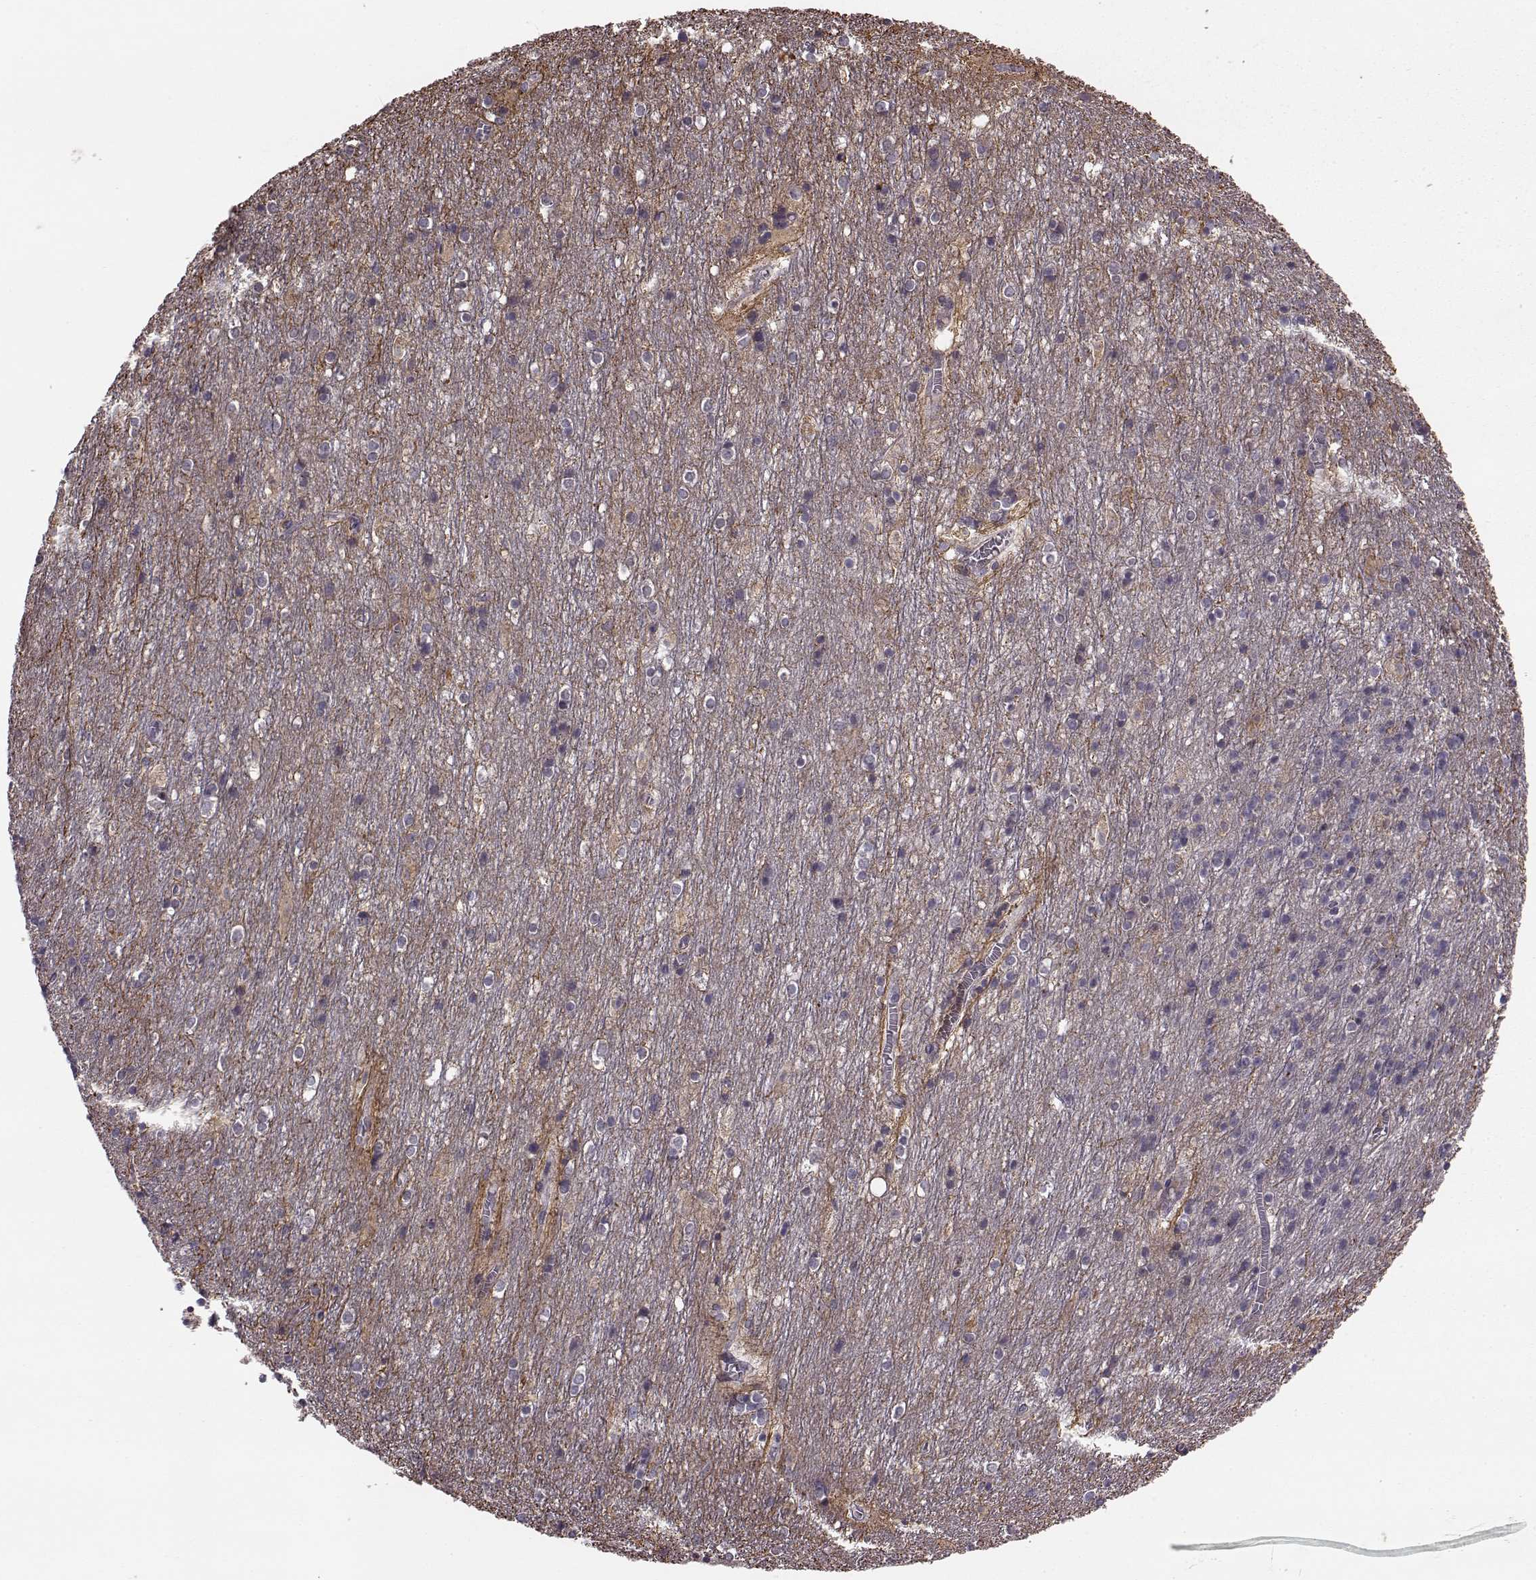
{"staining": {"intensity": "negative", "quantity": "none", "location": "none"}, "tissue": "cerebellum", "cell_type": "Cells in granular layer", "image_type": "normal", "snomed": [{"axis": "morphology", "description": "Normal tissue, NOS"}, {"axis": "topography", "description": "Cerebellum"}], "caption": "Immunohistochemical staining of unremarkable human cerebellum reveals no significant expression in cells in granular layer.", "gene": "NTF3", "patient": {"sex": "male", "age": 70}}